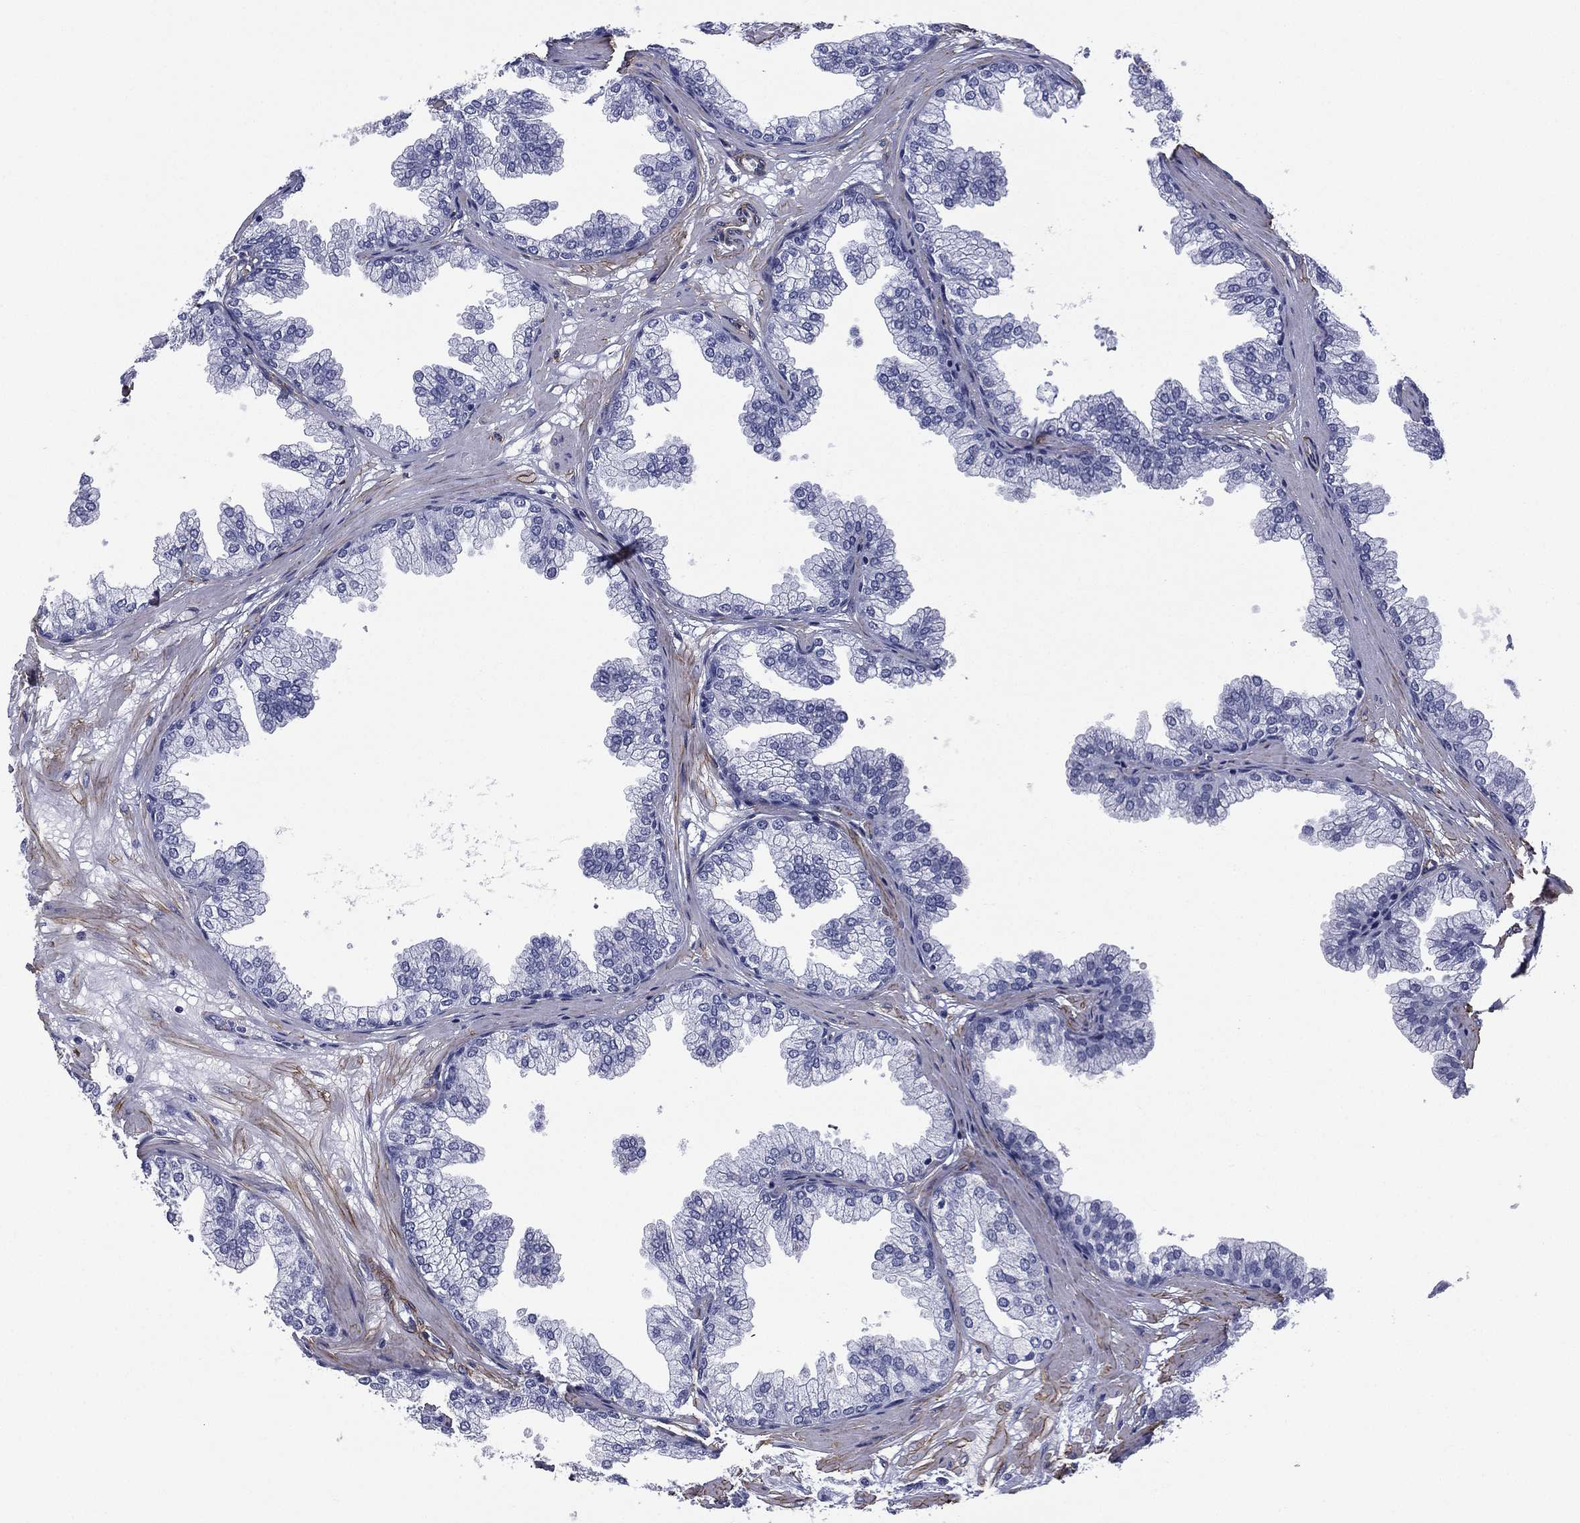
{"staining": {"intensity": "negative", "quantity": "none", "location": "none"}, "tissue": "prostate", "cell_type": "Glandular cells", "image_type": "normal", "snomed": [{"axis": "morphology", "description": "Normal tissue, NOS"}, {"axis": "topography", "description": "Prostate"}], "caption": "DAB (3,3'-diaminobenzidine) immunohistochemical staining of benign human prostate exhibits no significant expression in glandular cells.", "gene": "CAVIN3", "patient": {"sex": "male", "age": 37}}